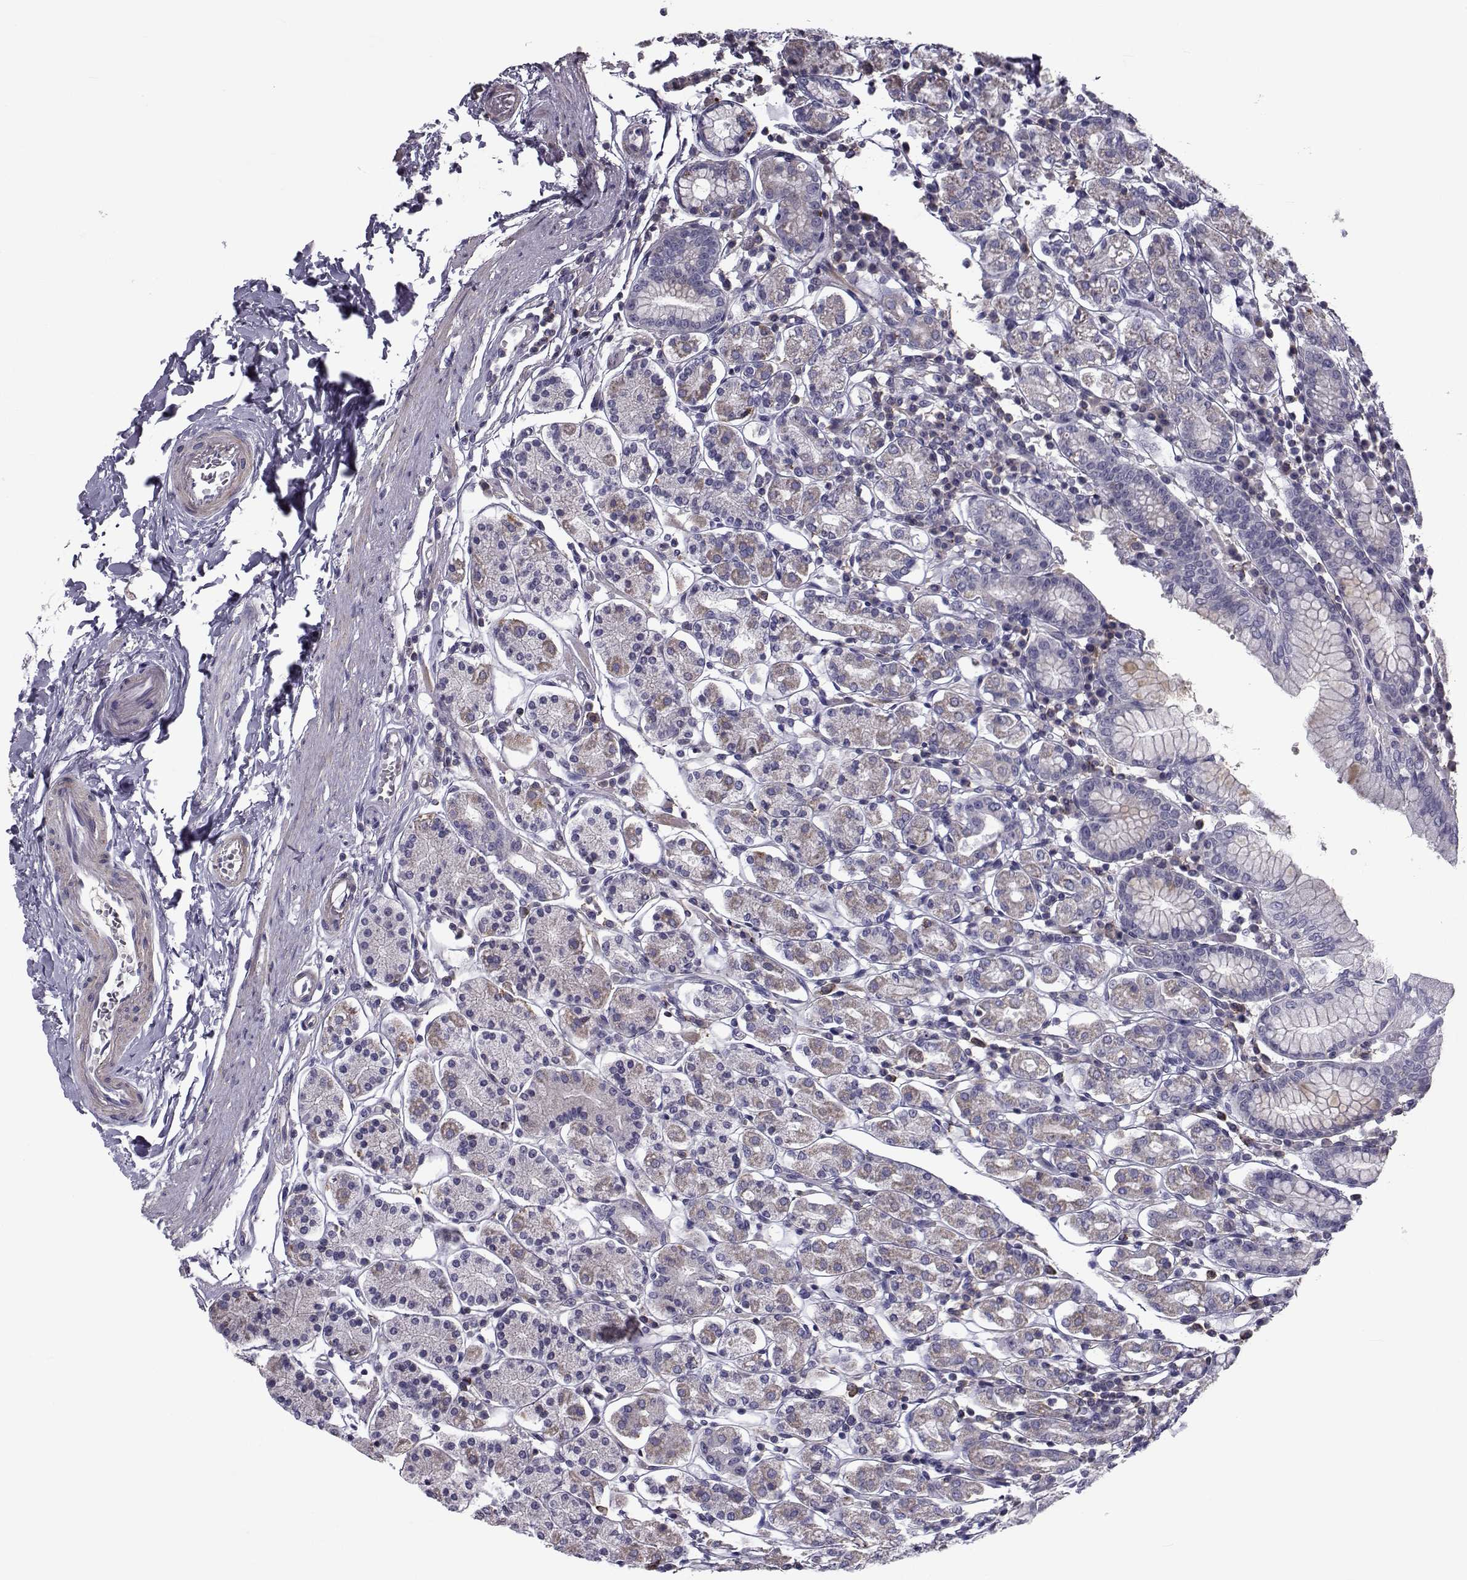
{"staining": {"intensity": "weak", "quantity": "25%-75%", "location": "cytoplasmic/membranous"}, "tissue": "stomach", "cell_type": "Glandular cells", "image_type": "normal", "snomed": [{"axis": "morphology", "description": "Normal tissue, NOS"}, {"axis": "topography", "description": "Stomach, upper"}, {"axis": "topography", "description": "Stomach"}], "caption": "Brown immunohistochemical staining in benign human stomach exhibits weak cytoplasmic/membranous positivity in about 25%-75% of glandular cells.", "gene": "LRRC27", "patient": {"sex": "male", "age": 62}}